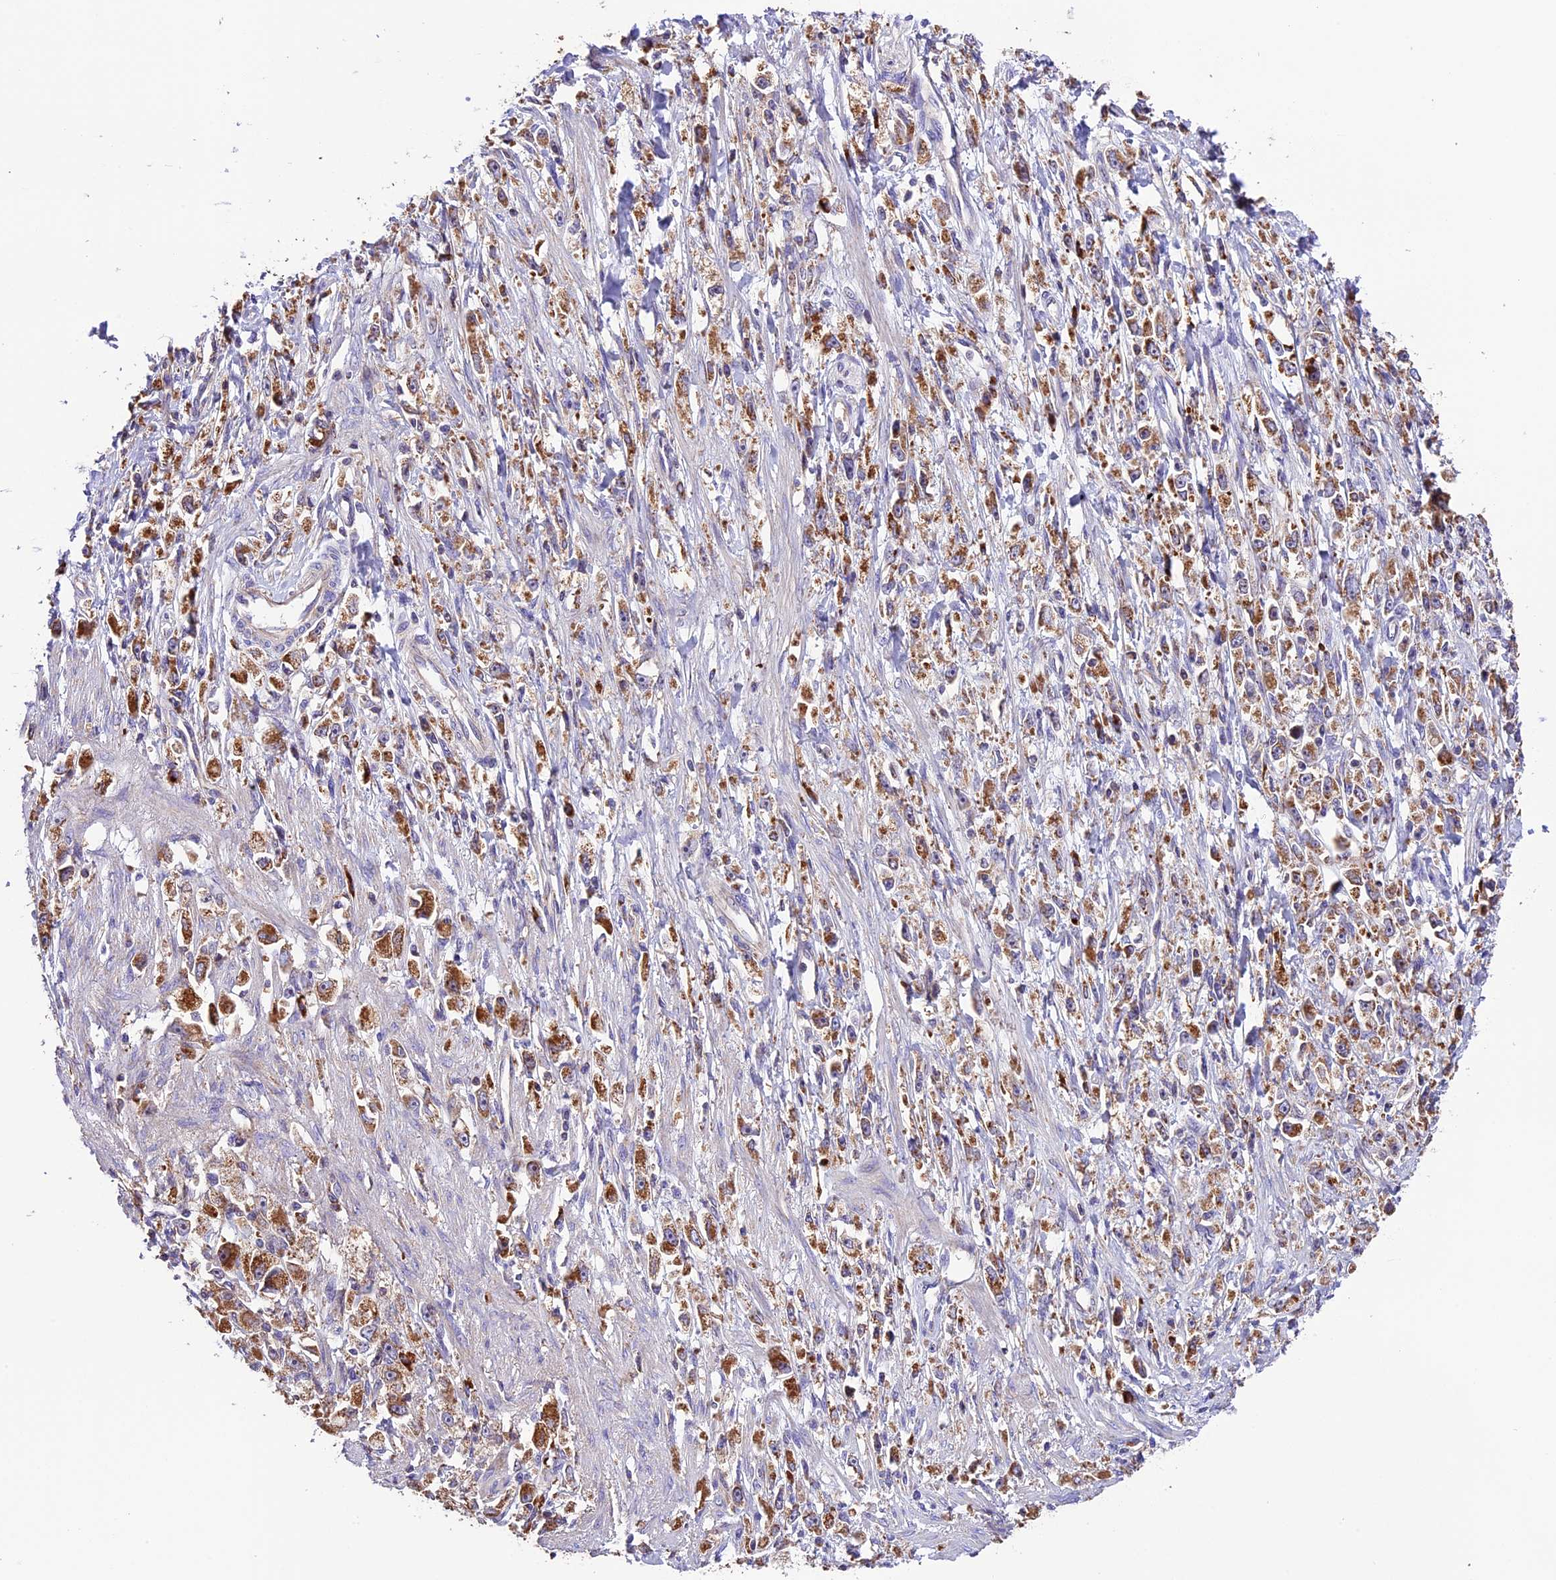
{"staining": {"intensity": "moderate", "quantity": ">75%", "location": "cytoplasmic/membranous"}, "tissue": "stomach cancer", "cell_type": "Tumor cells", "image_type": "cancer", "snomed": [{"axis": "morphology", "description": "Adenocarcinoma, NOS"}, {"axis": "topography", "description": "Stomach"}], "caption": "Immunohistochemical staining of adenocarcinoma (stomach) demonstrates medium levels of moderate cytoplasmic/membranous protein positivity in approximately >75% of tumor cells.", "gene": "METTL22", "patient": {"sex": "female", "age": 59}}